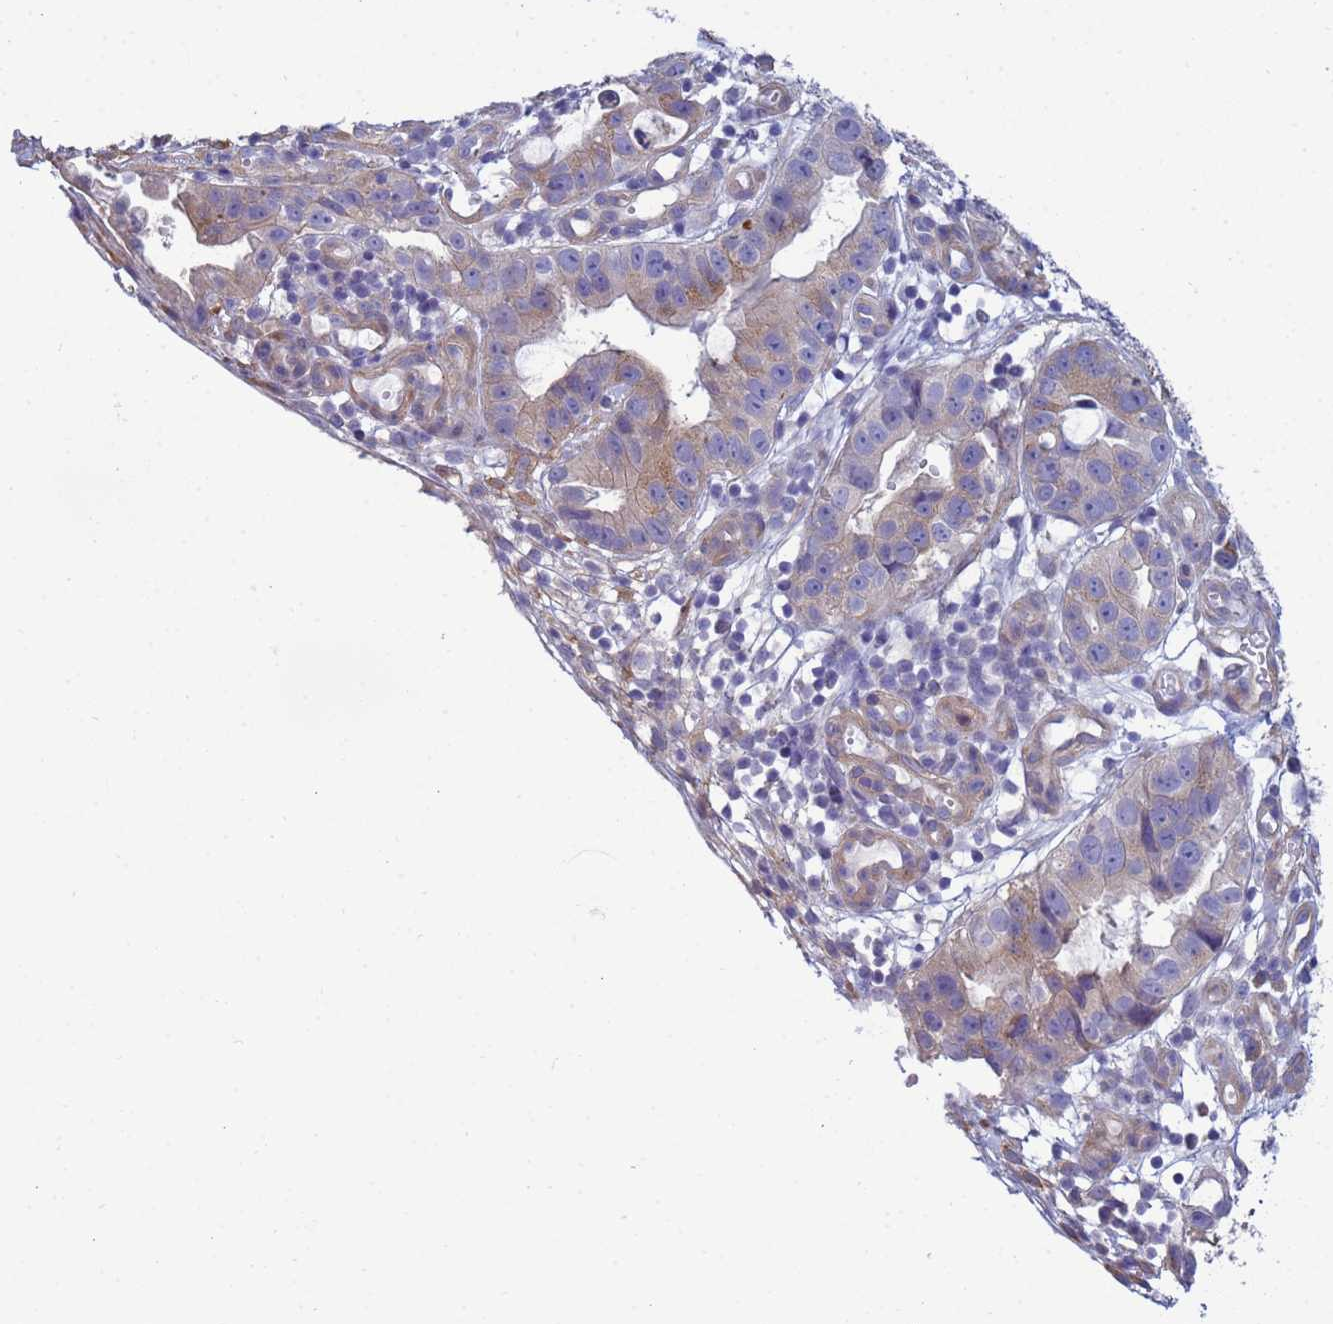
{"staining": {"intensity": "weak", "quantity": "25%-75%", "location": "cytoplasmic/membranous"}, "tissue": "stomach cancer", "cell_type": "Tumor cells", "image_type": "cancer", "snomed": [{"axis": "morphology", "description": "Adenocarcinoma, NOS"}, {"axis": "topography", "description": "Stomach"}], "caption": "A brown stain labels weak cytoplasmic/membranous expression of a protein in human stomach cancer (adenocarcinoma) tumor cells.", "gene": "TRPC6", "patient": {"sex": "male", "age": 55}}